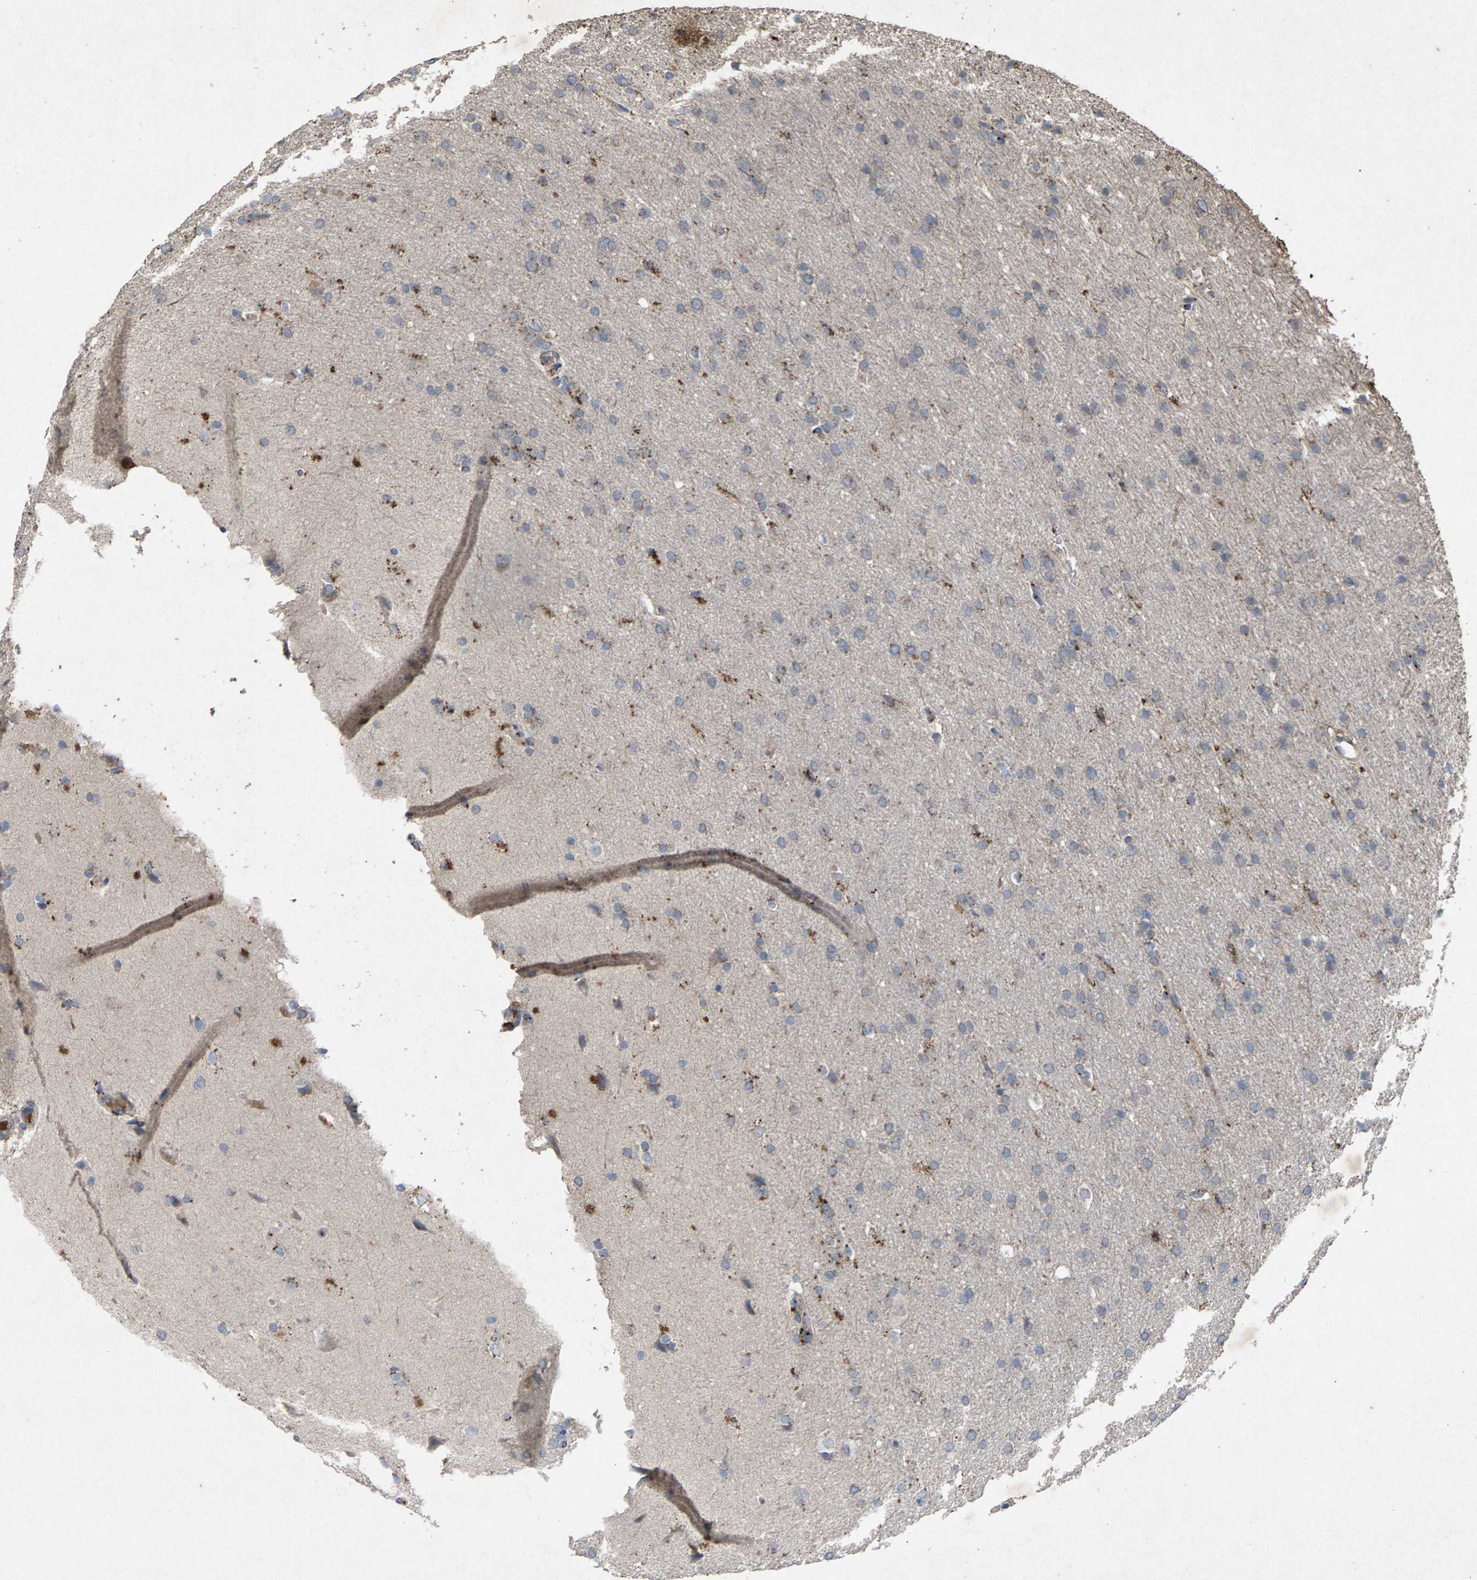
{"staining": {"intensity": "strong", "quantity": "25%-75%", "location": "cytoplasmic/membranous"}, "tissue": "glioma", "cell_type": "Tumor cells", "image_type": "cancer", "snomed": [{"axis": "morphology", "description": "Glioma, malignant, Low grade"}, {"axis": "topography", "description": "Brain"}], "caption": "Strong cytoplasmic/membranous protein staining is appreciated in about 25%-75% of tumor cells in glioma.", "gene": "MAN2A1", "patient": {"sex": "female", "age": 37}}